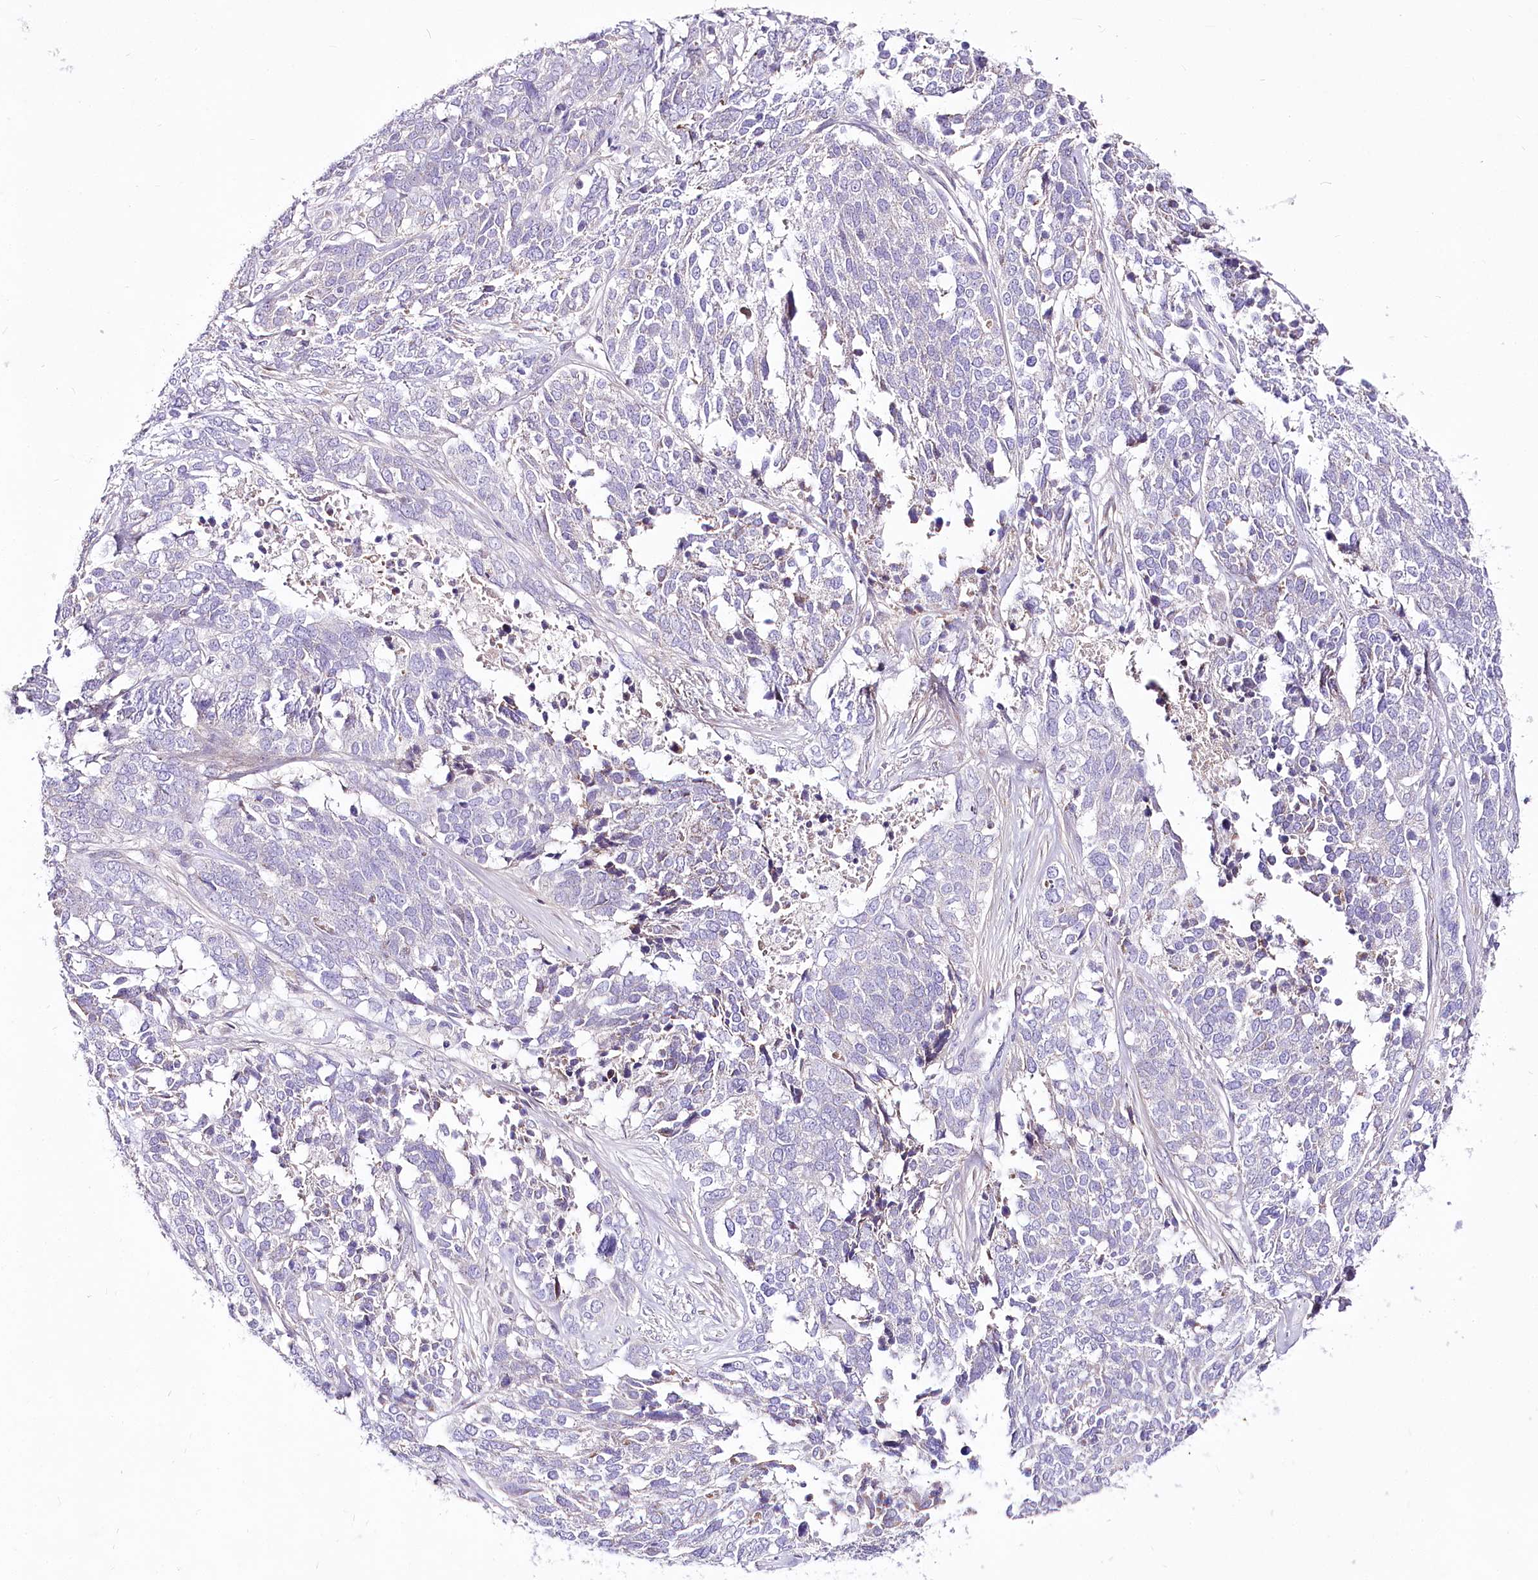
{"staining": {"intensity": "negative", "quantity": "none", "location": "none"}, "tissue": "ovarian cancer", "cell_type": "Tumor cells", "image_type": "cancer", "snomed": [{"axis": "morphology", "description": "Cystadenocarcinoma, serous, NOS"}, {"axis": "topography", "description": "Ovary"}], "caption": "This histopathology image is of serous cystadenocarcinoma (ovarian) stained with immunohistochemistry to label a protein in brown with the nuclei are counter-stained blue. There is no expression in tumor cells. The staining was performed using DAB (3,3'-diaminobenzidine) to visualize the protein expression in brown, while the nuclei were stained in blue with hematoxylin (Magnification: 20x).", "gene": "LRRC14B", "patient": {"sex": "female", "age": 44}}